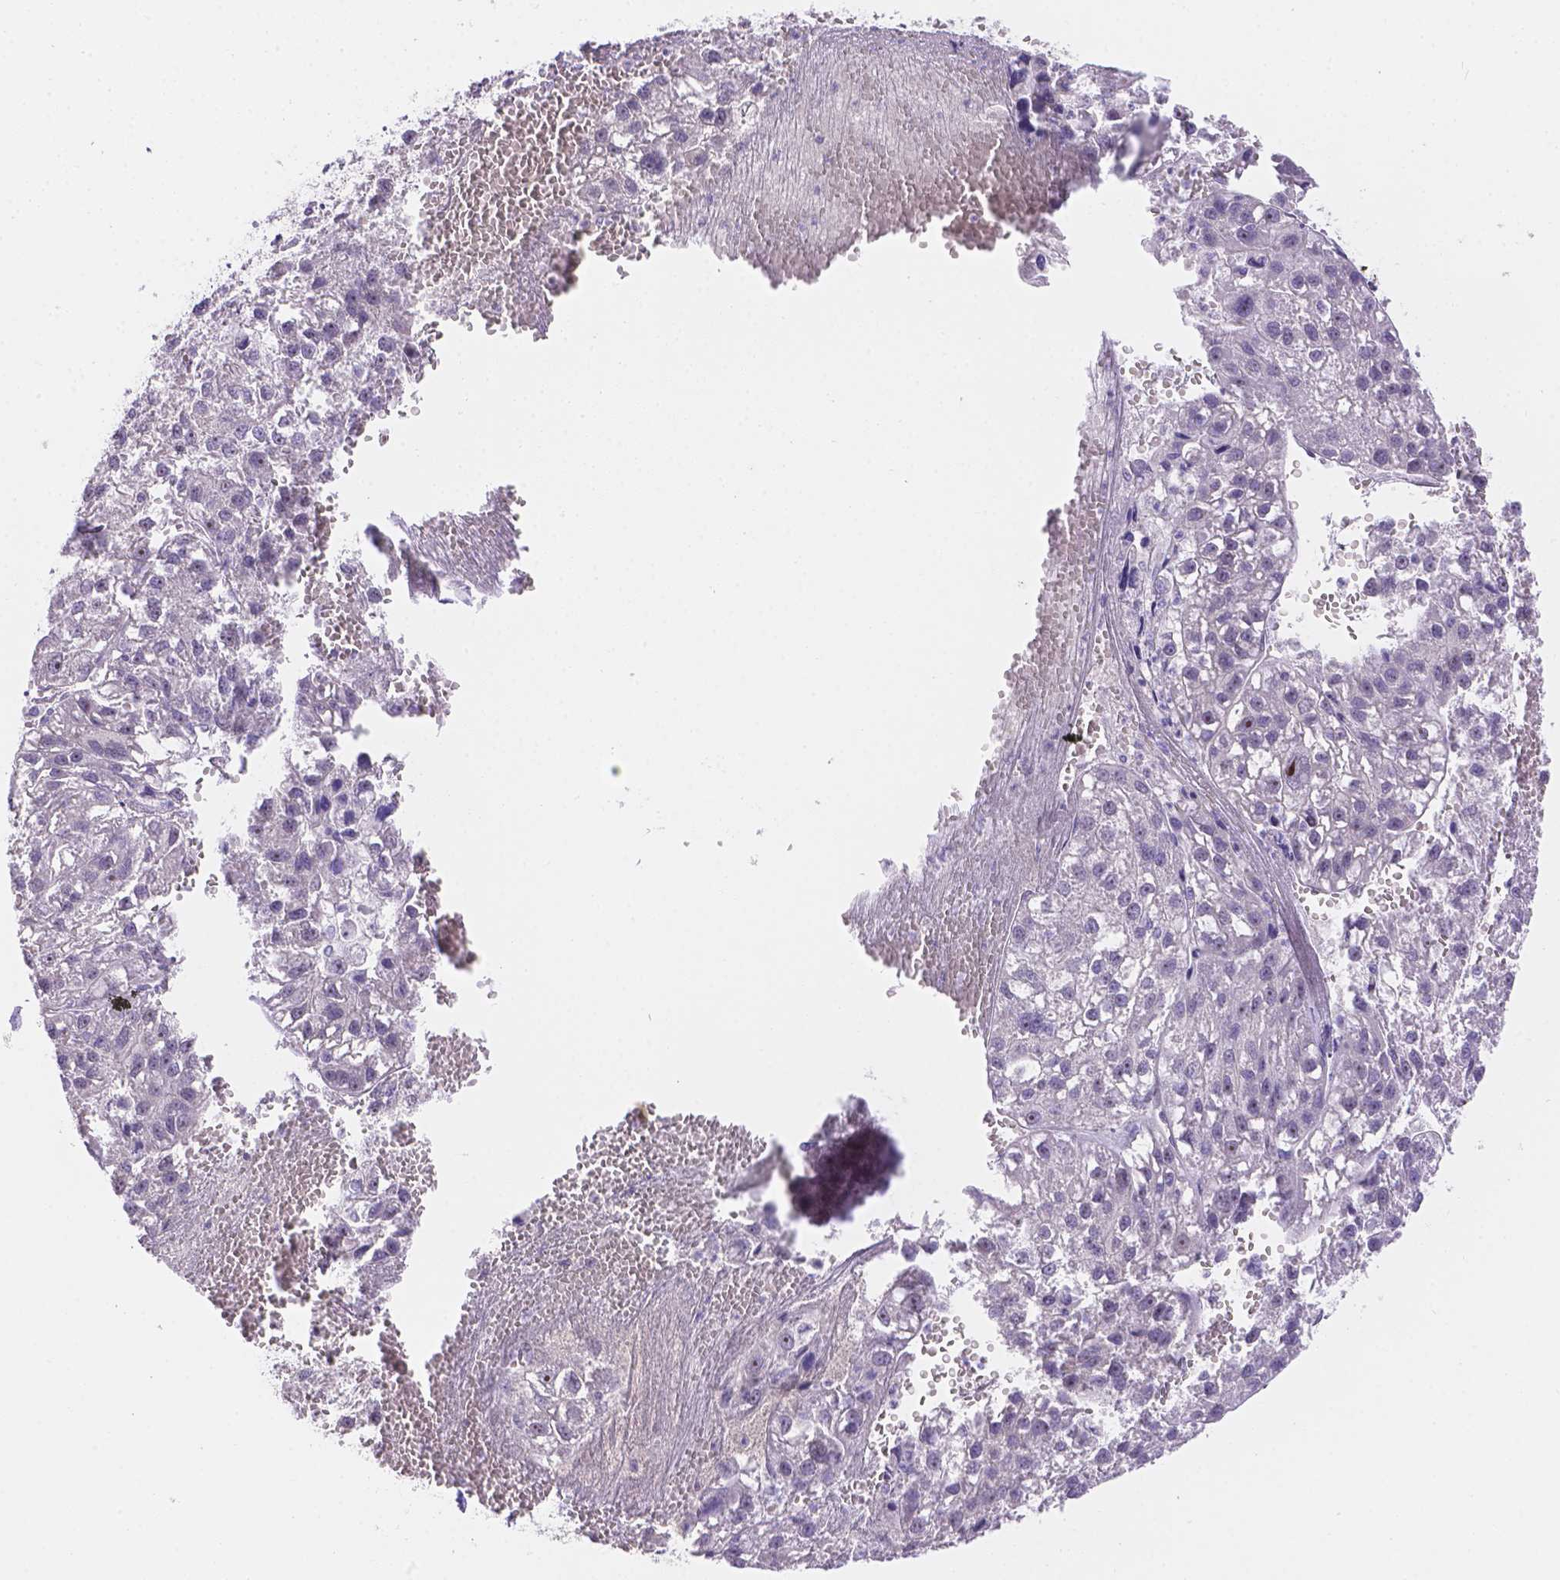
{"staining": {"intensity": "negative", "quantity": "none", "location": "none"}, "tissue": "liver cancer", "cell_type": "Tumor cells", "image_type": "cancer", "snomed": [{"axis": "morphology", "description": "Carcinoma, Hepatocellular, NOS"}, {"axis": "topography", "description": "Liver"}], "caption": "Liver cancer (hepatocellular carcinoma) was stained to show a protein in brown. There is no significant staining in tumor cells.", "gene": "CD96", "patient": {"sex": "female", "age": 70}}